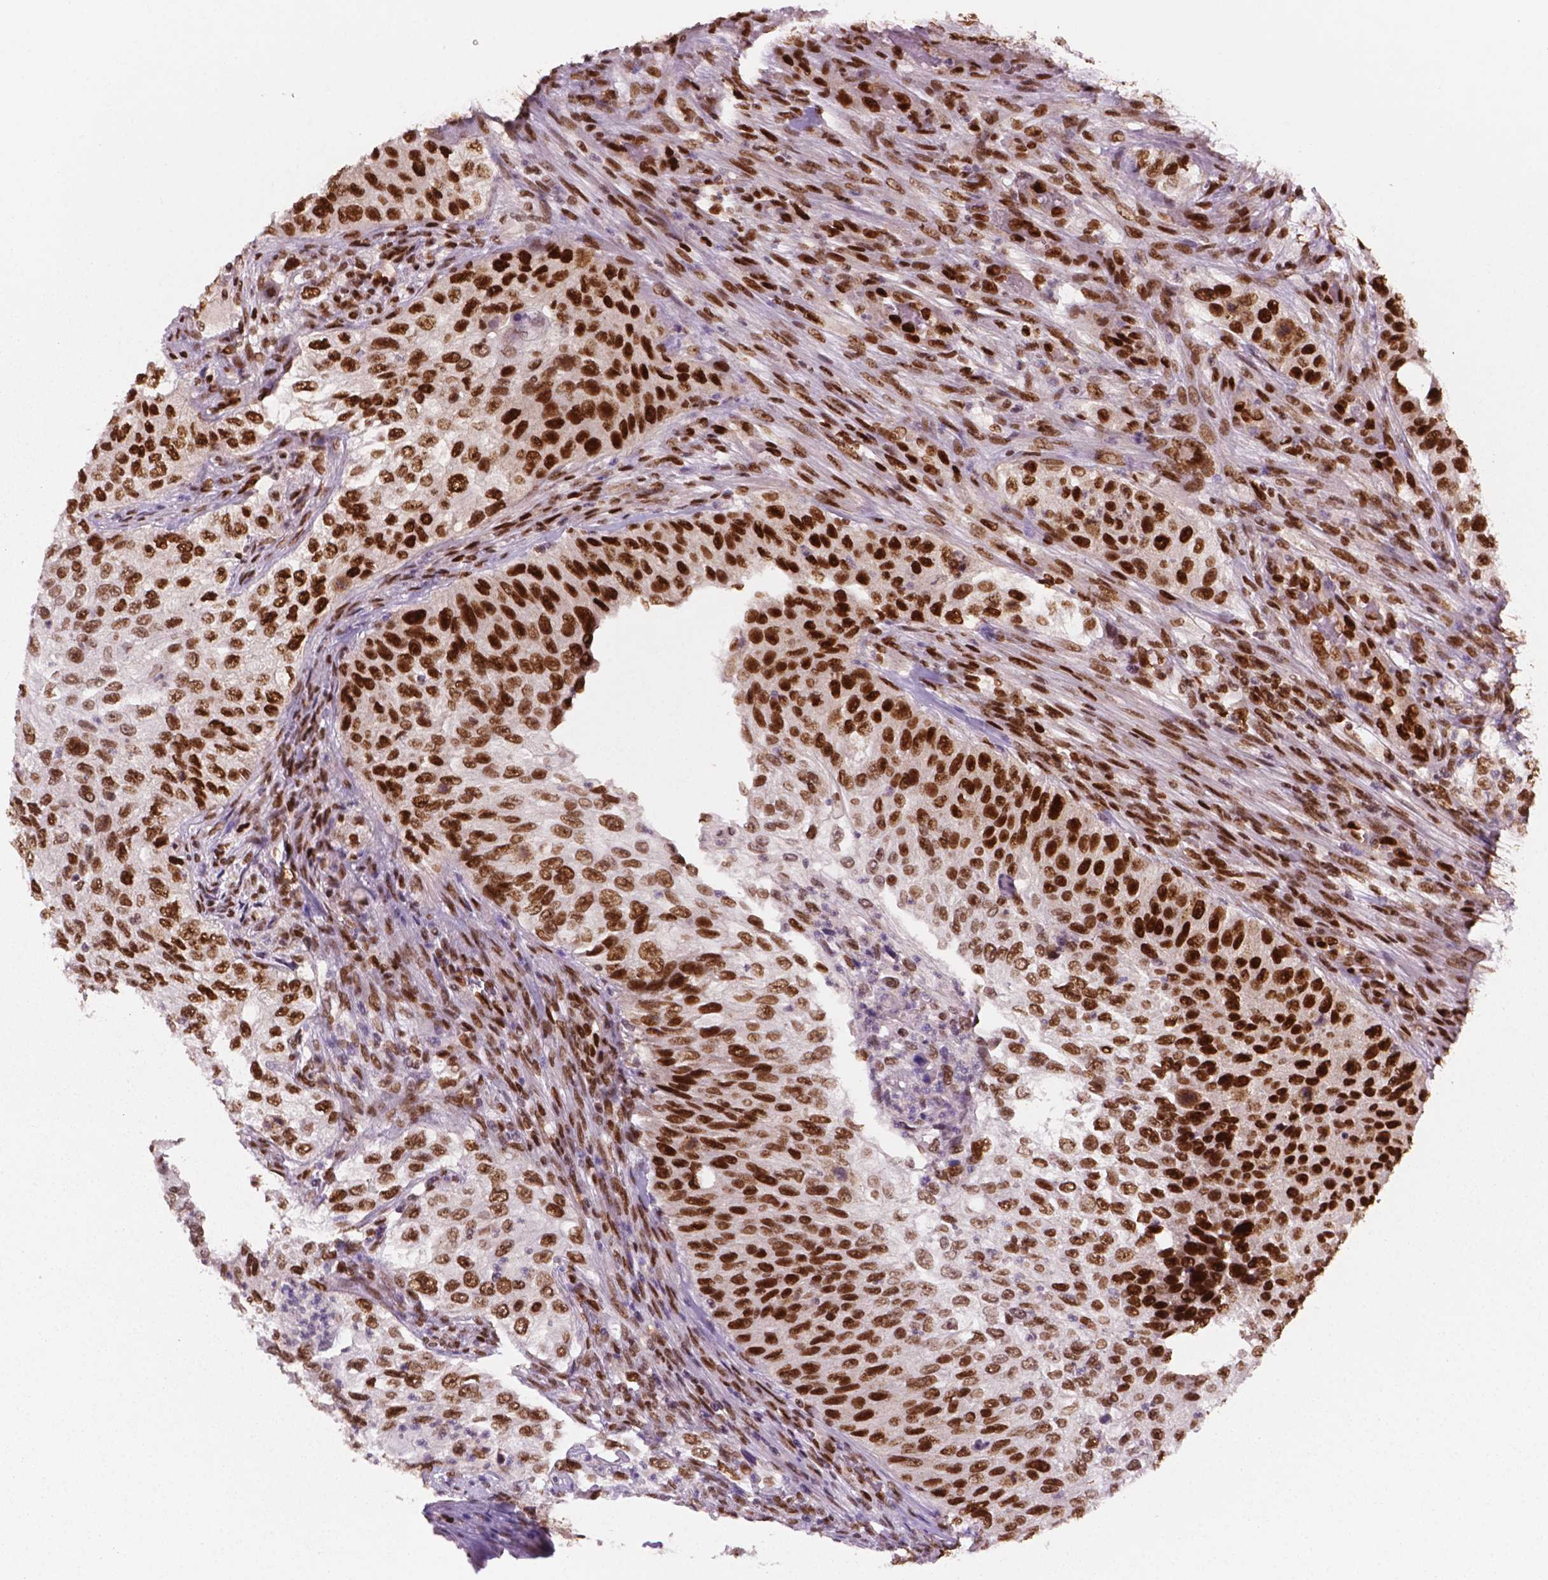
{"staining": {"intensity": "moderate", "quantity": "25%-75%", "location": "nuclear"}, "tissue": "urothelial cancer", "cell_type": "Tumor cells", "image_type": "cancer", "snomed": [{"axis": "morphology", "description": "Urothelial carcinoma, High grade"}, {"axis": "topography", "description": "Urinary bladder"}], "caption": "Immunohistochemical staining of urothelial carcinoma (high-grade) exhibits moderate nuclear protein expression in about 25%-75% of tumor cells. (DAB (3,3'-diaminobenzidine) IHC, brown staining for protein, blue staining for nuclei).", "gene": "MLH1", "patient": {"sex": "female", "age": 60}}